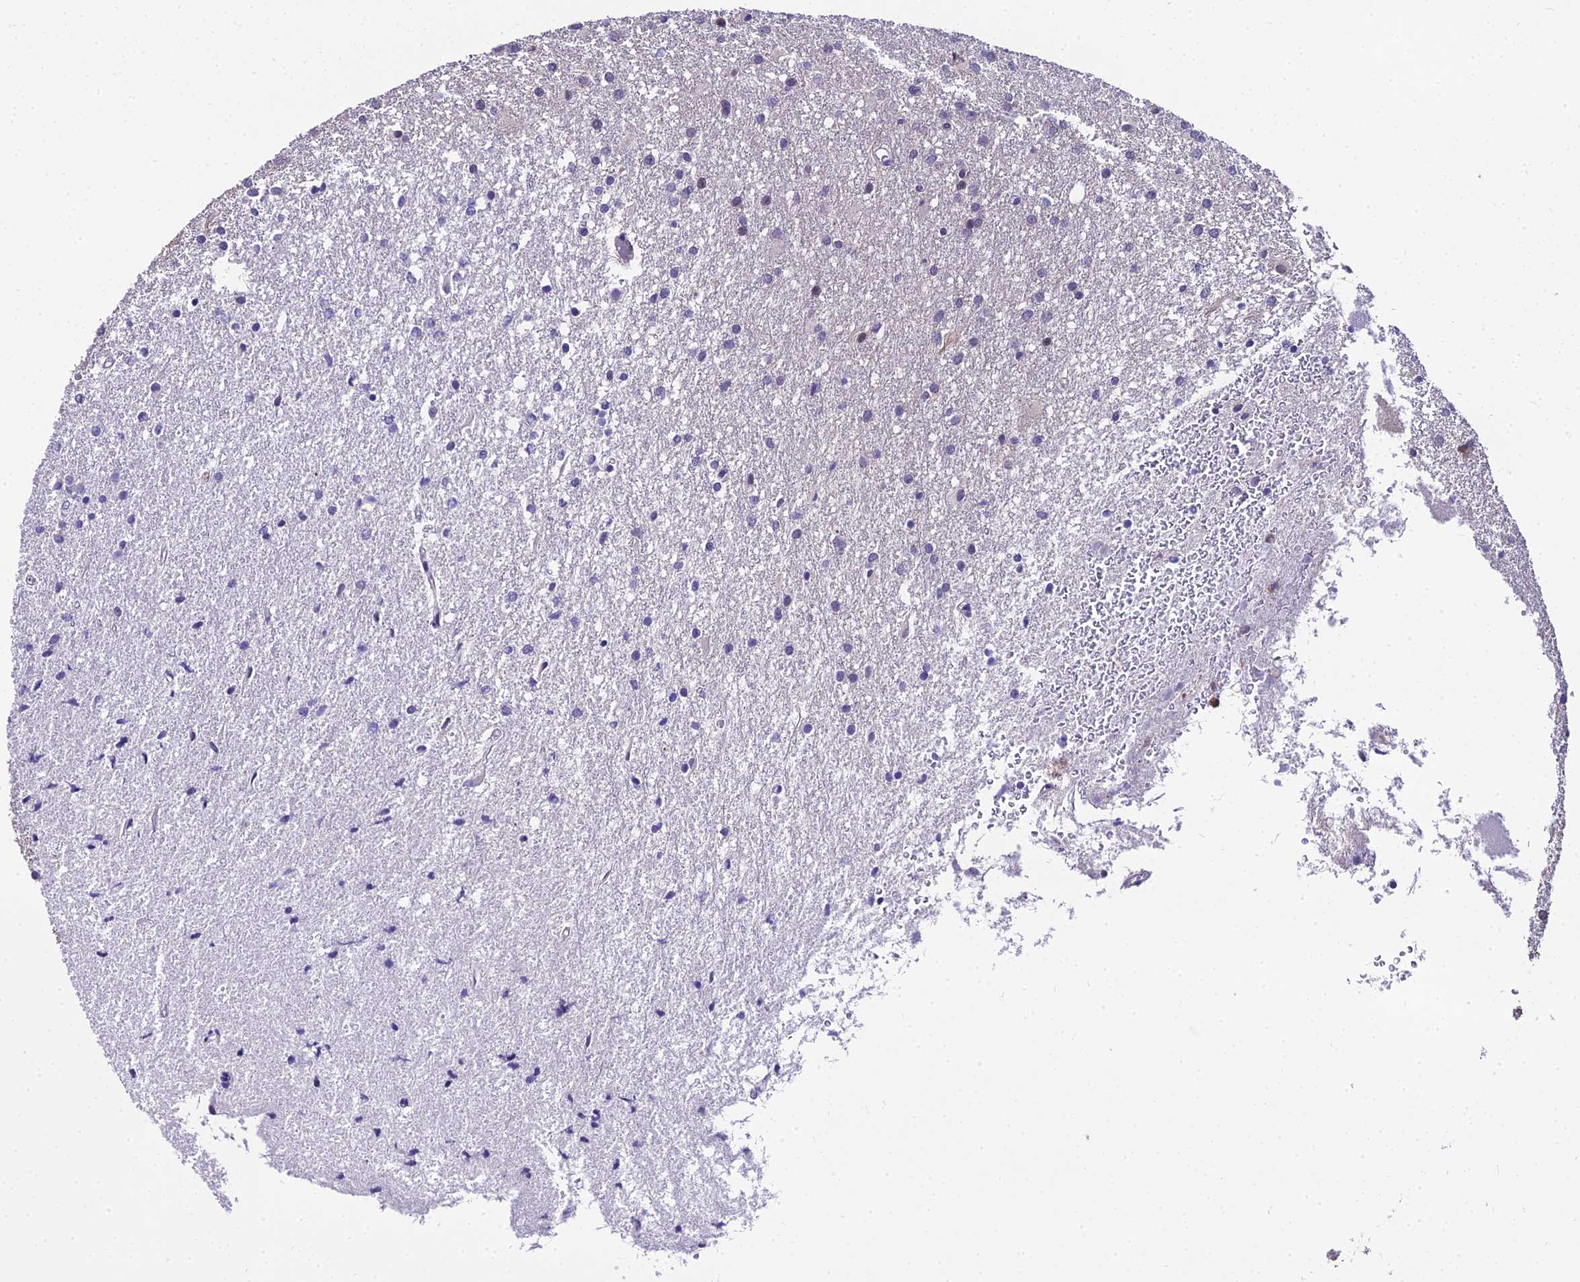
{"staining": {"intensity": "negative", "quantity": "none", "location": "none"}, "tissue": "glioma", "cell_type": "Tumor cells", "image_type": "cancer", "snomed": [{"axis": "morphology", "description": "Glioma, malignant, High grade"}, {"axis": "topography", "description": "Brain"}], "caption": "A histopathology image of human malignant glioma (high-grade) is negative for staining in tumor cells.", "gene": "TRIML2", "patient": {"sex": "female", "age": 50}}